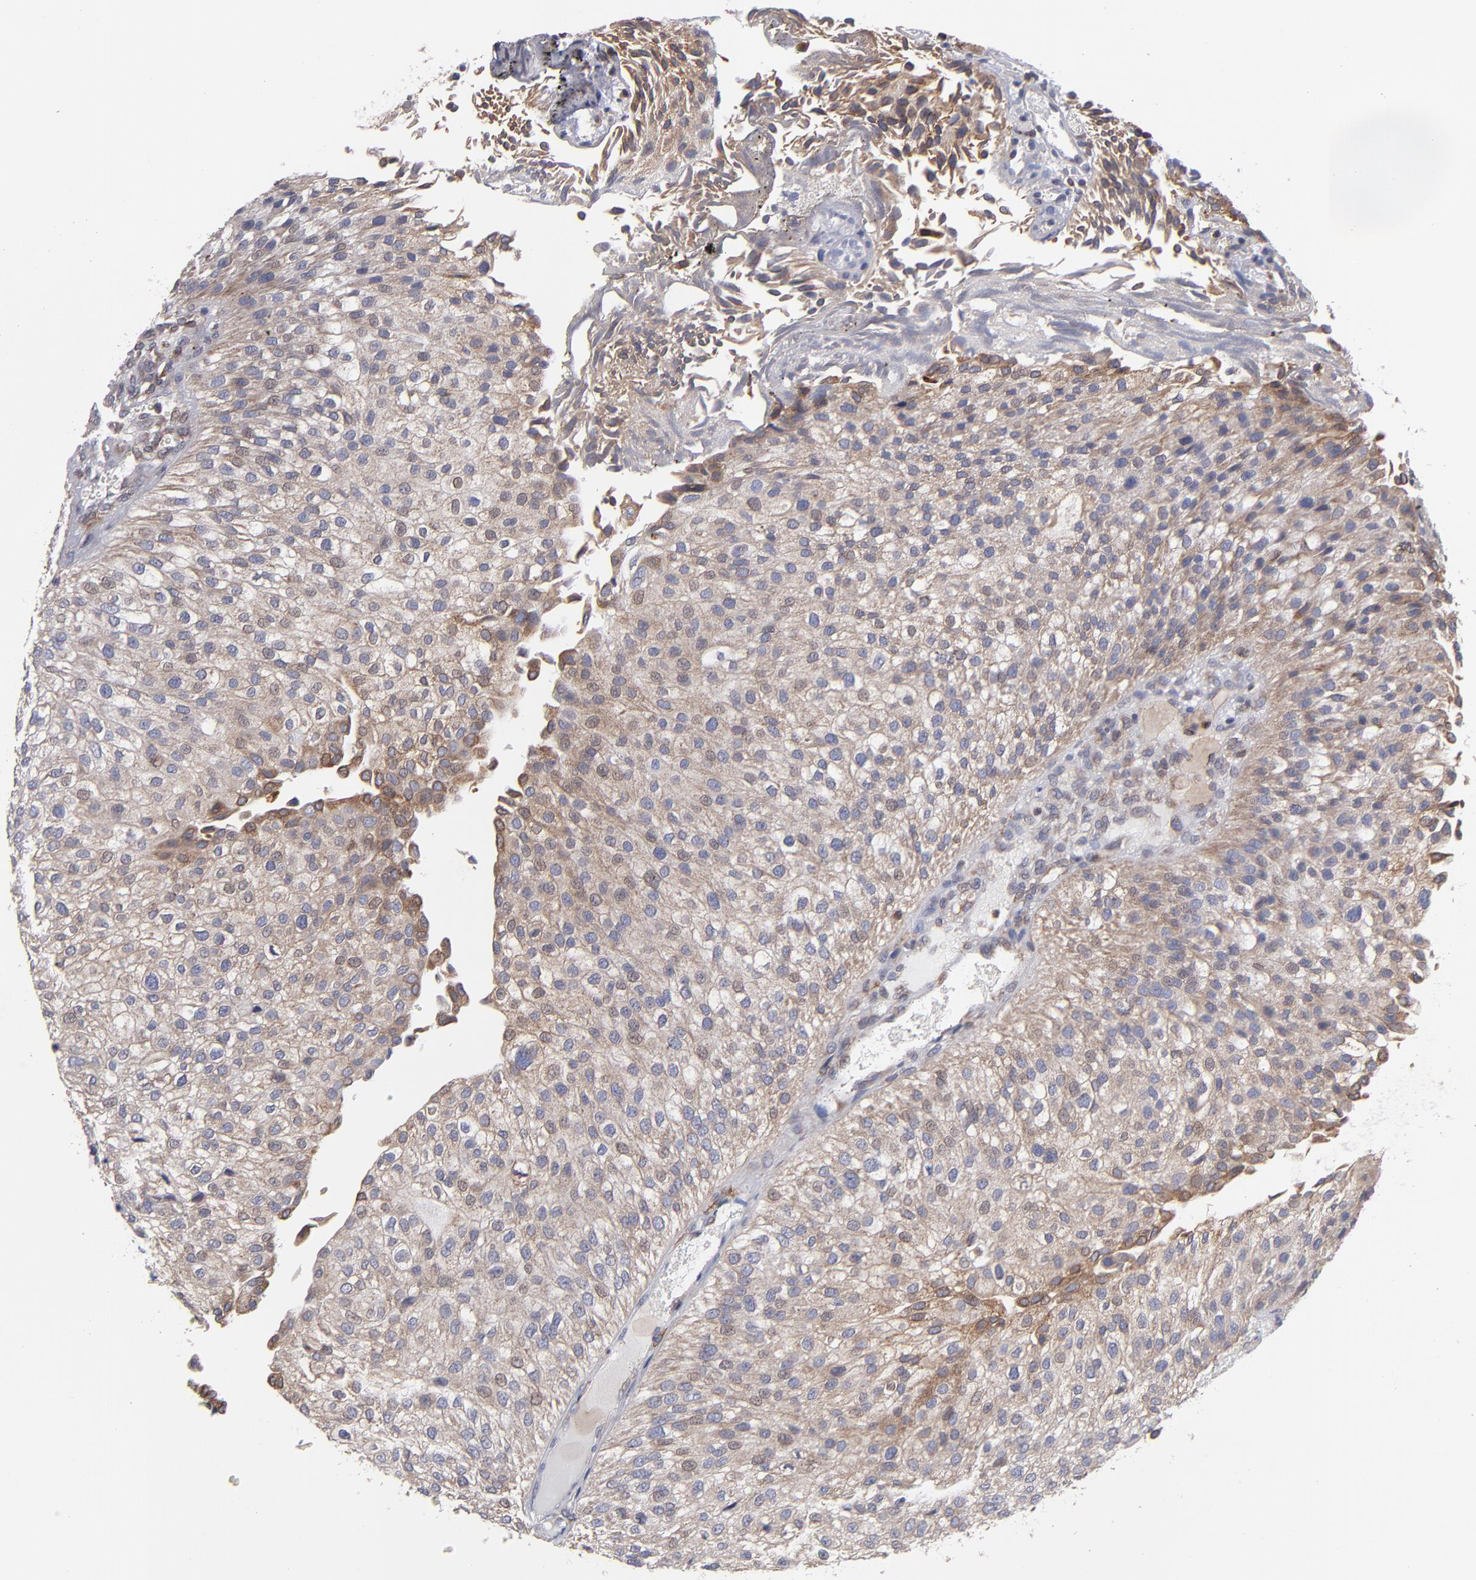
{"staining": {"intensity": "moderate", "quantity": ">75%", "location": "cytoplasmic/membranous"}, "tissue": "urothelial cancer", "cell_type": "Tumor cells", "image_type": "cancer", "snomed": [{"axis": "morphology", "description": "Urothelial carcinoma, Low grade"}, {"axis": "topography", "description": "Urinary bladder"}], "caption": "This is an image of immunohistochemistry staining of urothelial cancer, which shows moderate staining in the cytoplasmic/membranous of tumor cells.", "gene": "TMX1", "patient": {"sex": "female", "age": 89}}